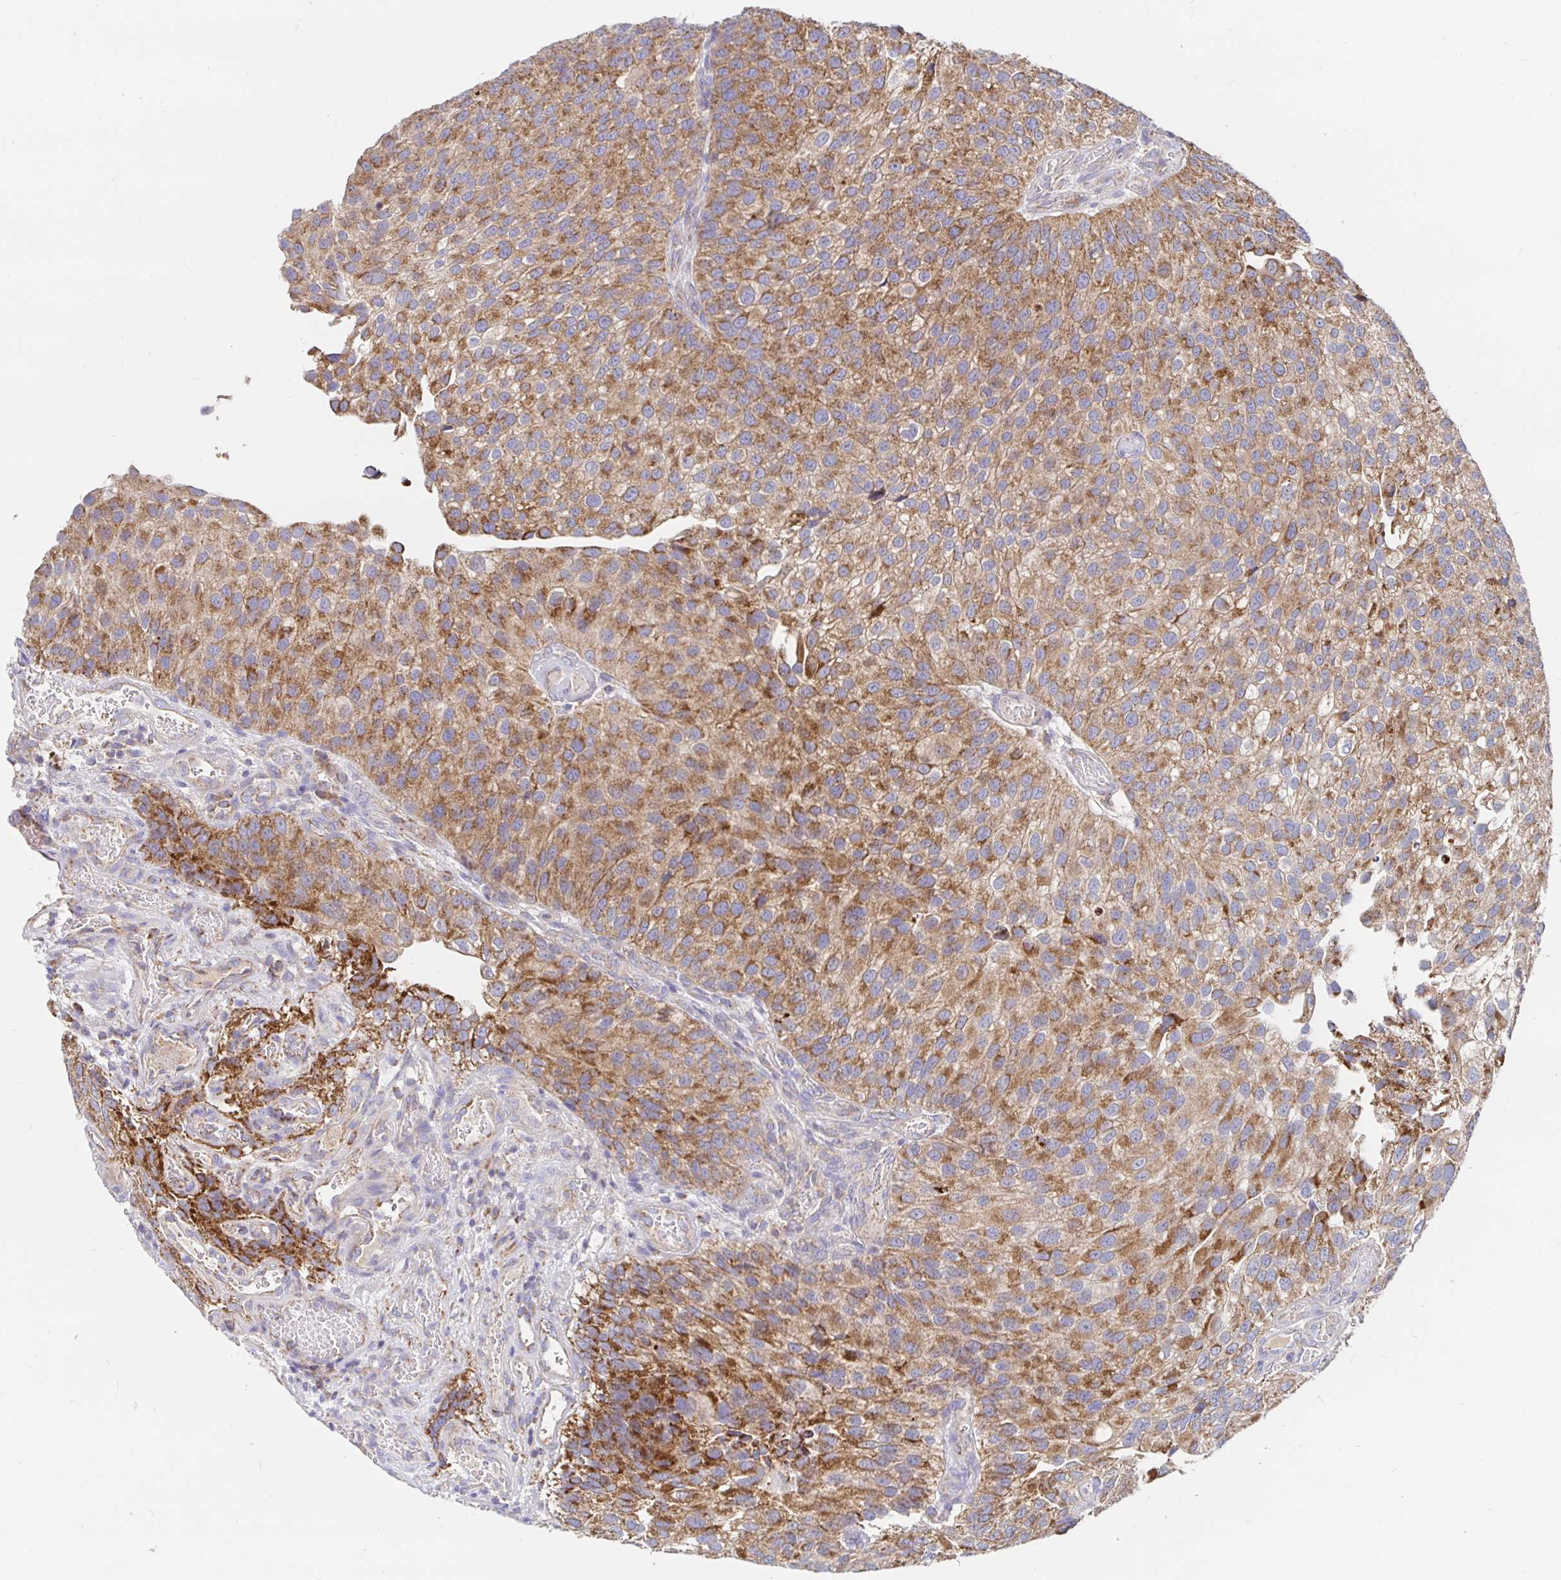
{"staining": {"intensity": "moderate", "quantity": ">75%", "location": "cytoplasmic/membranous"}, "tissue": "urothelial cancer", "cell_type": "Tumor cells", "image_type": "cancer", "snomed": [{"axis": "morphology", "description": "Urothelial carcinoma, NOS"}, {"axis": "topography", "description": "Urinary bladder"}], "caption": "Urothelial cancer stained with a protein marker shows moderate staining in tumor cells.", "gene": "PRDX3", "patient": {"sex": "male", "age": 87}}